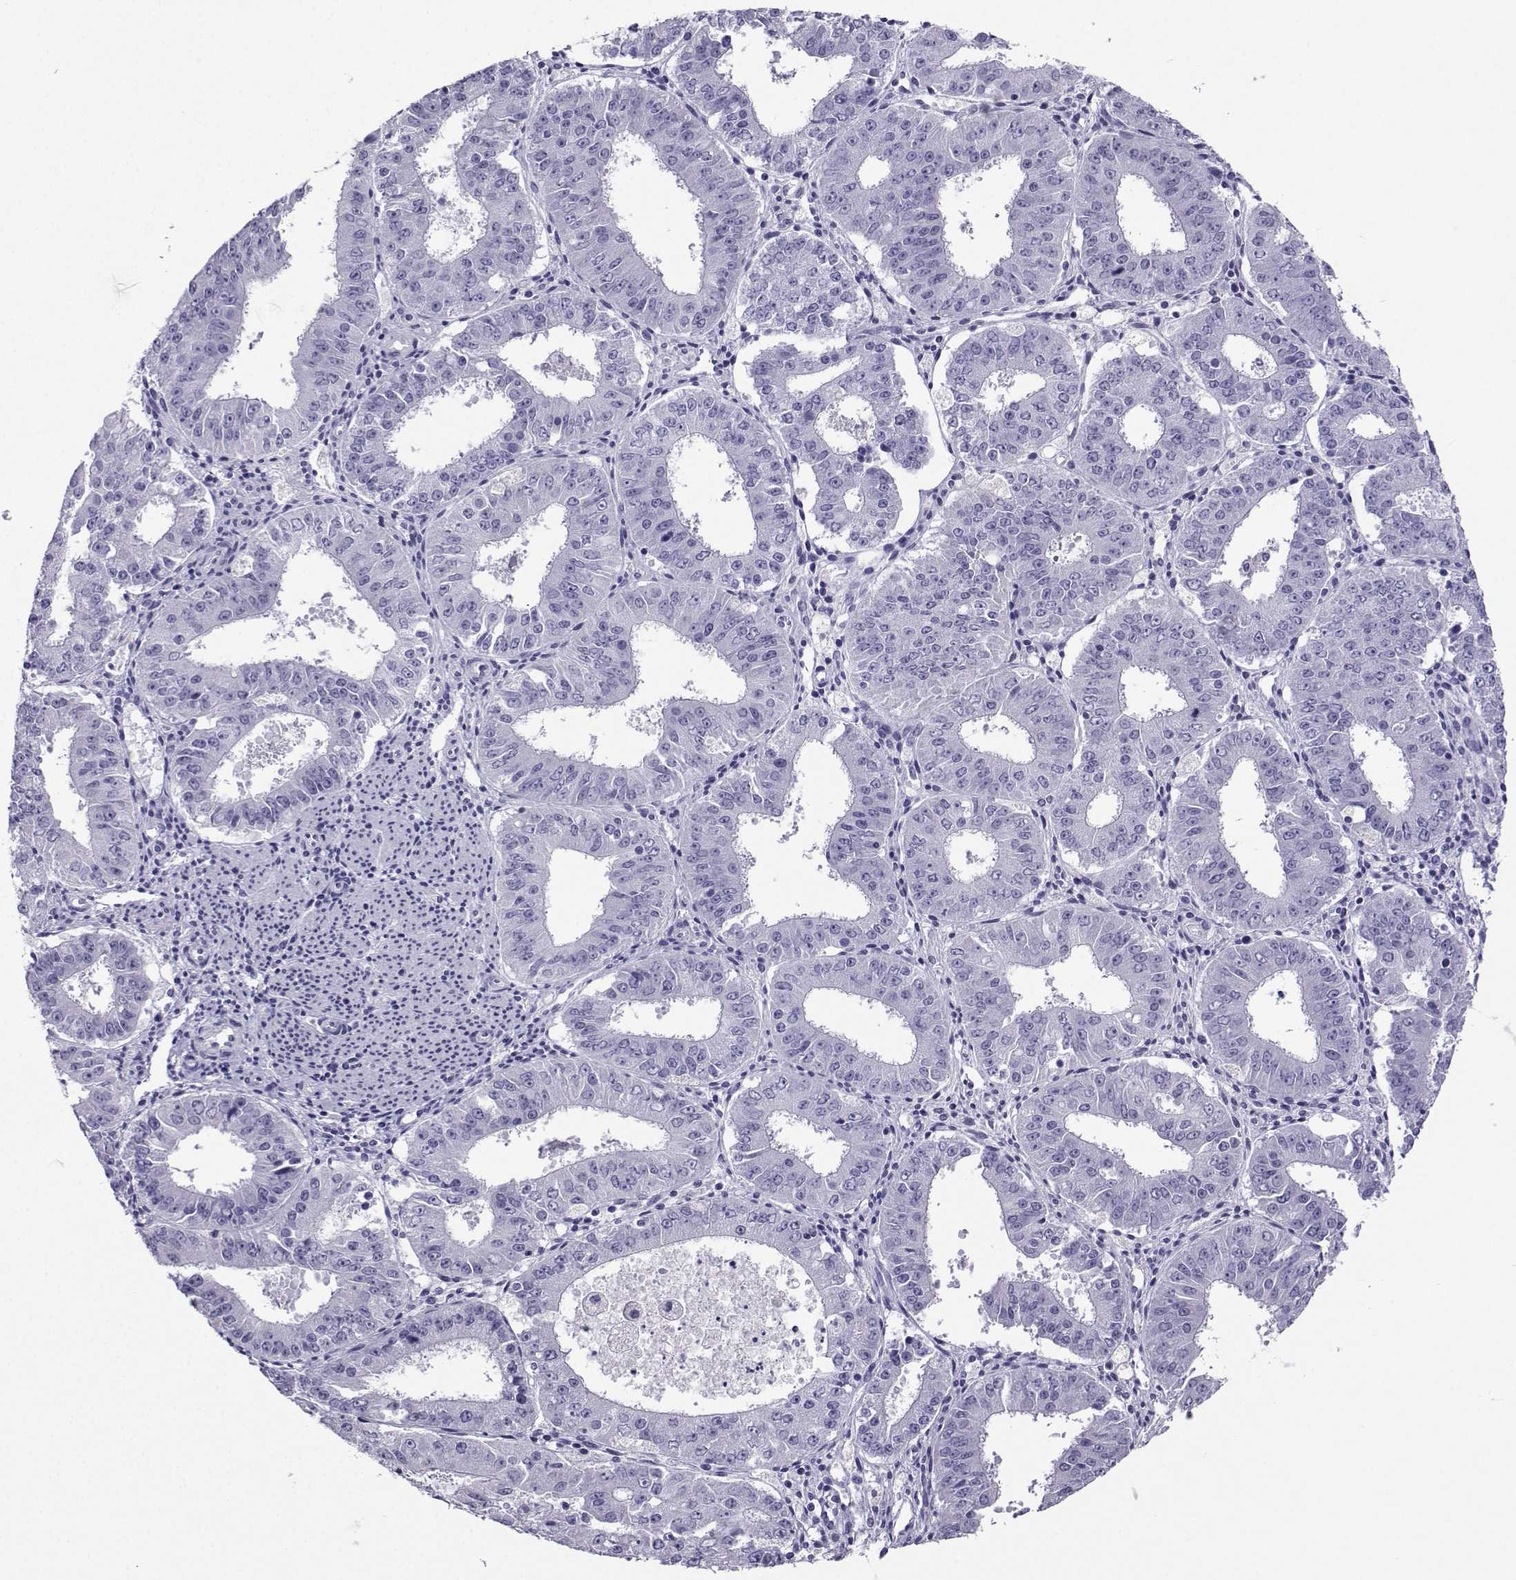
{"staining": {"intensity": "negative", "quantity": "none", "location": "none"}, "tissue": "ovarian cancer", "cell_type": "Tumor cells", "image_type": "cancer", "snomed": [{"axis": "morphology", "description": "Carcinoma, endometroid"}, {"axis": "topography", "description": "Ovary"}], "caption": "Immunohistochemistry (IHC) micrograph of neoplastic tissue: human endometroid carcinoma (ovarian) stained with DAB displays no significant protein staining in tumor cells. The staining is performed using DAB (3,3'-diaminobenzidine) brown chromogen with nuclei counter-stained in using hematoxylin.", "gene": "CRYBB1", "patient": {"sex": "female", "age": 42}}